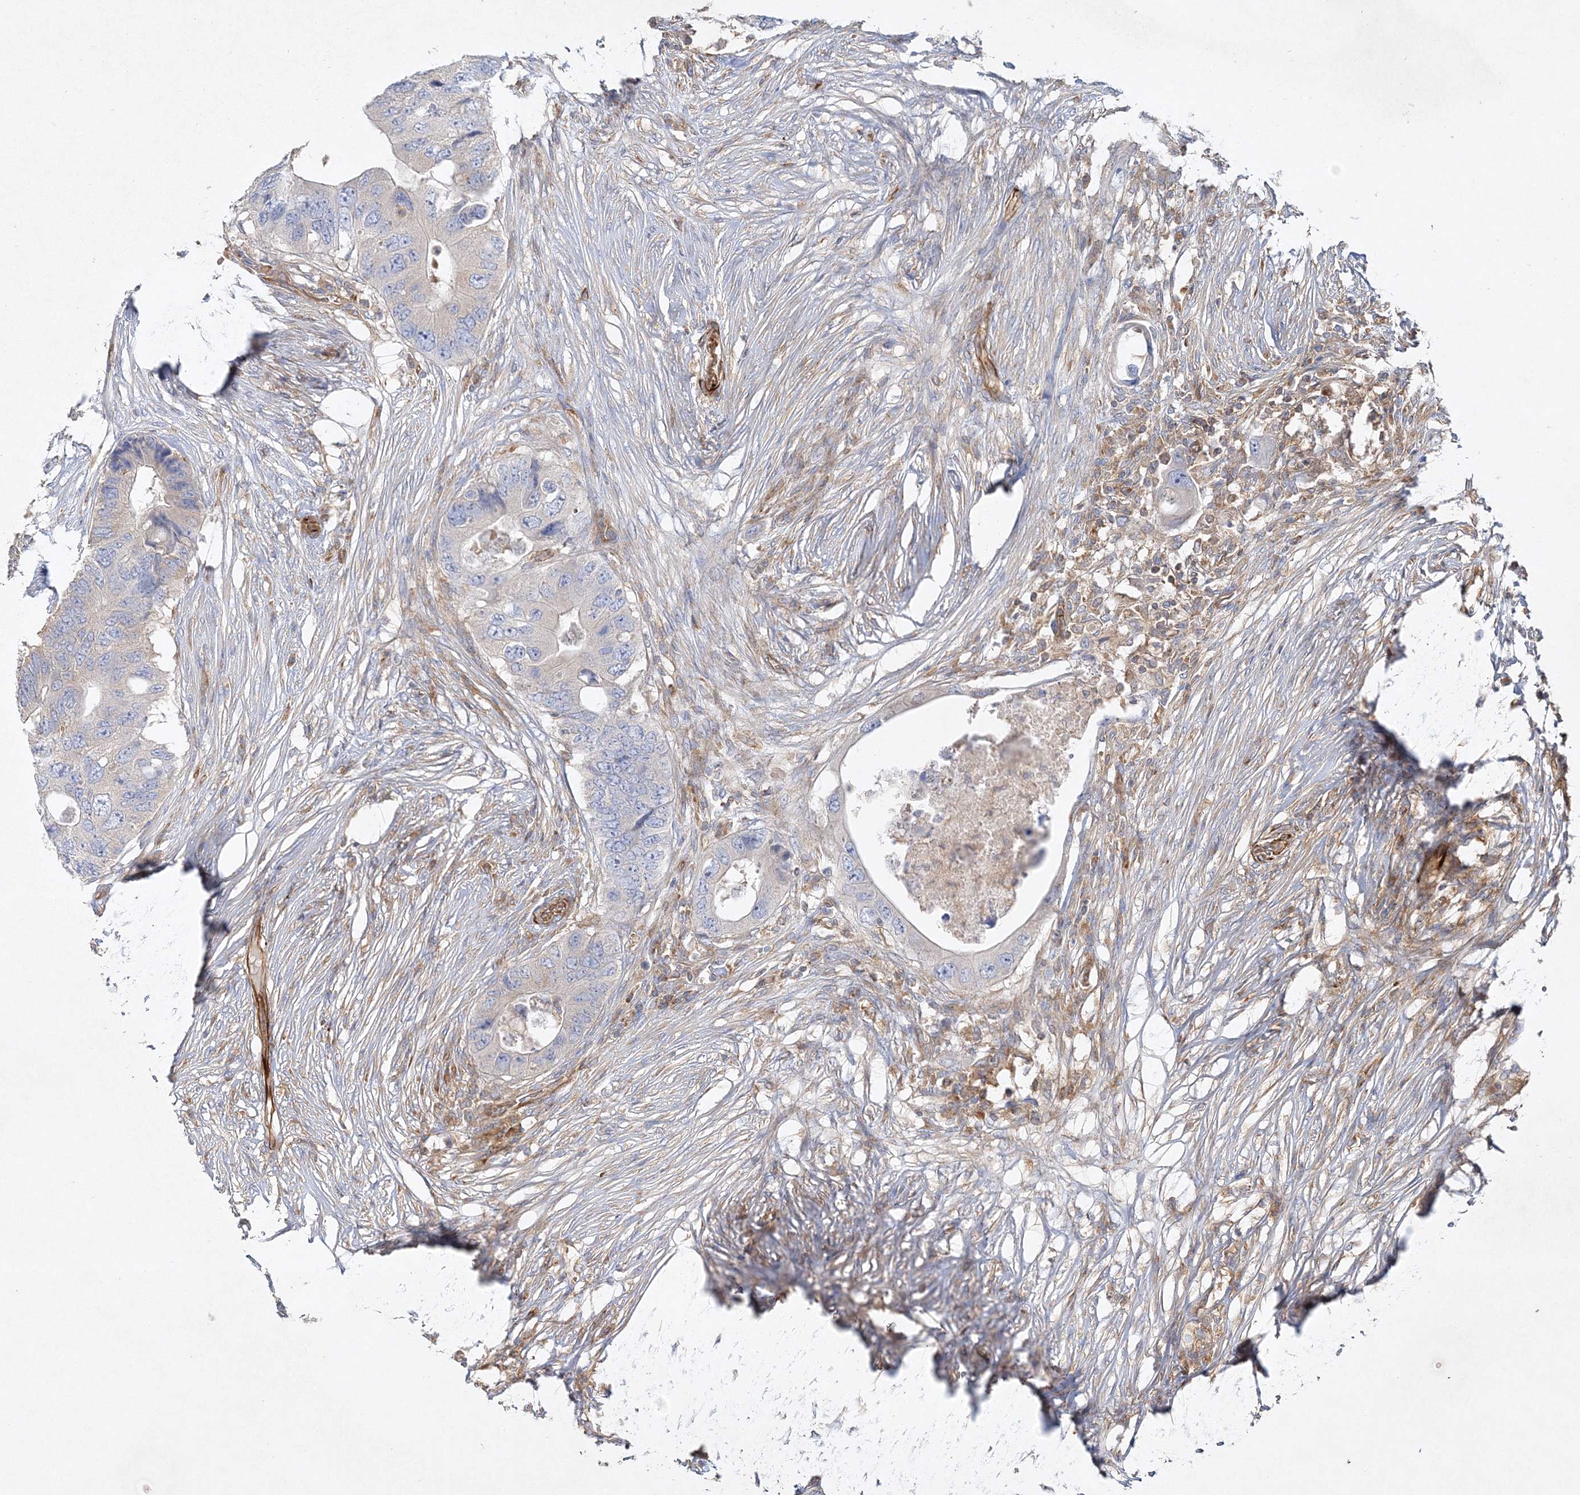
{"staining": {"intensity": "weak", "quantity": "<25%", "location": "cytoplasmic/membranous"}, "tissue": "colorectal cancer", "cell_type": "Tumor cells", "image_type": "cancer", "snomed": [{"axis": "morphology", "description": "Adenocarcinoma, NOS"}, {"axis": "topography", "description": "Colon"}], "caption": "There is no significant positivity in tumor cells of colorectal adenocarcinoma.", "gene": "WDR37", "patient": {"sex": "male", "age": 71}}